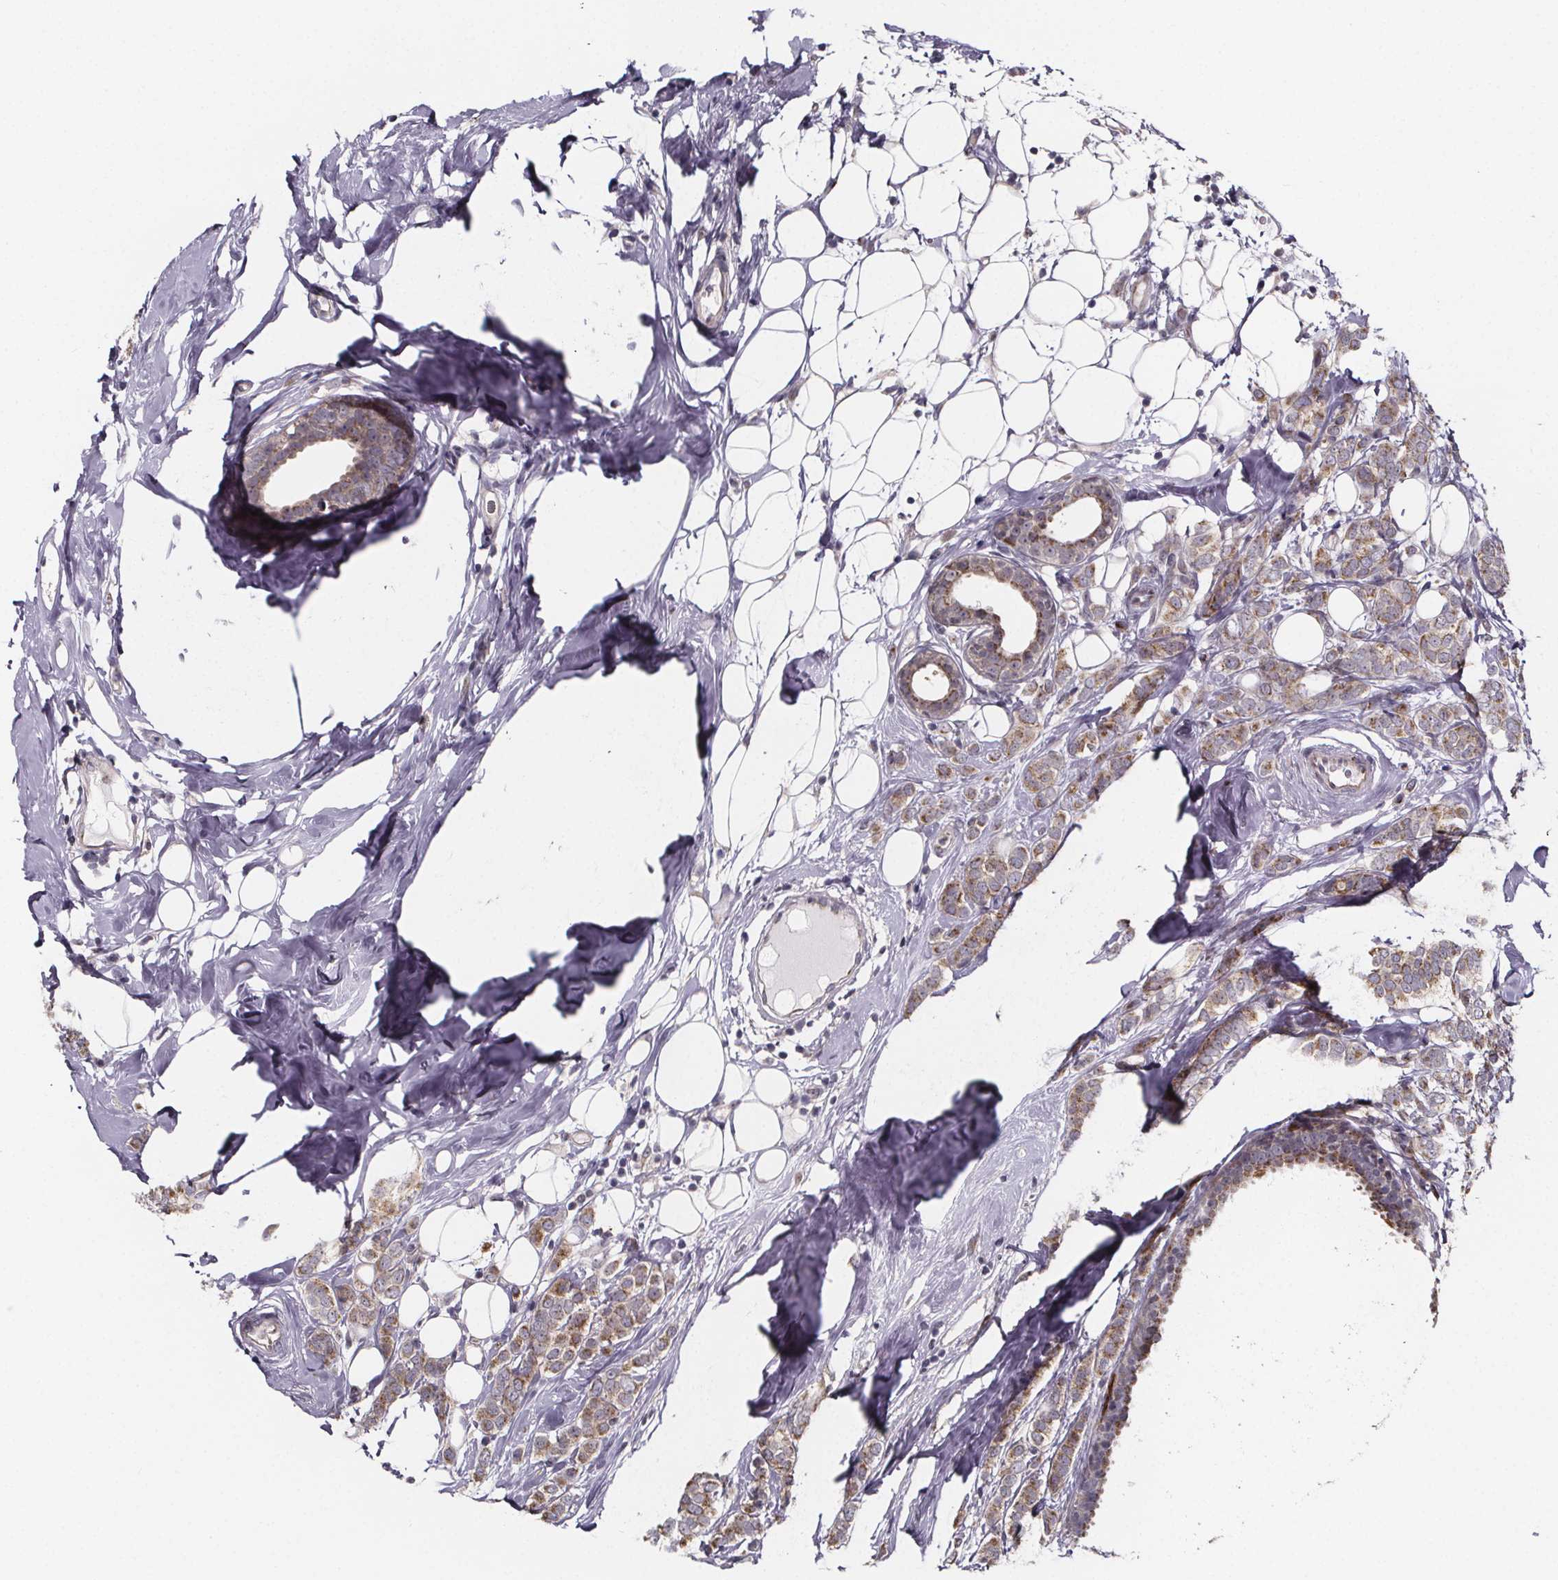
{"staining": {"intensity": "moderate", "quantity": ">75%", "location": "cytoplasmic/membranous"}, "tissue": "breast cancer", "cell_type": "Tumor cells", "image_type": "cancer", "snomed": [{"axis": "morphology", "description": "Lobular carcinoma"}, {"axis": "topography", "description": "Breast"}], "caption": "Human breast cancer (lobular carcinoma) stained with a brown dye exhibits moderate cytoplasmic/membranous positive expression in approximately >75% of tumor cells.", "gene": "NDST1", "patient": {"sex": "female", "age": 49}}